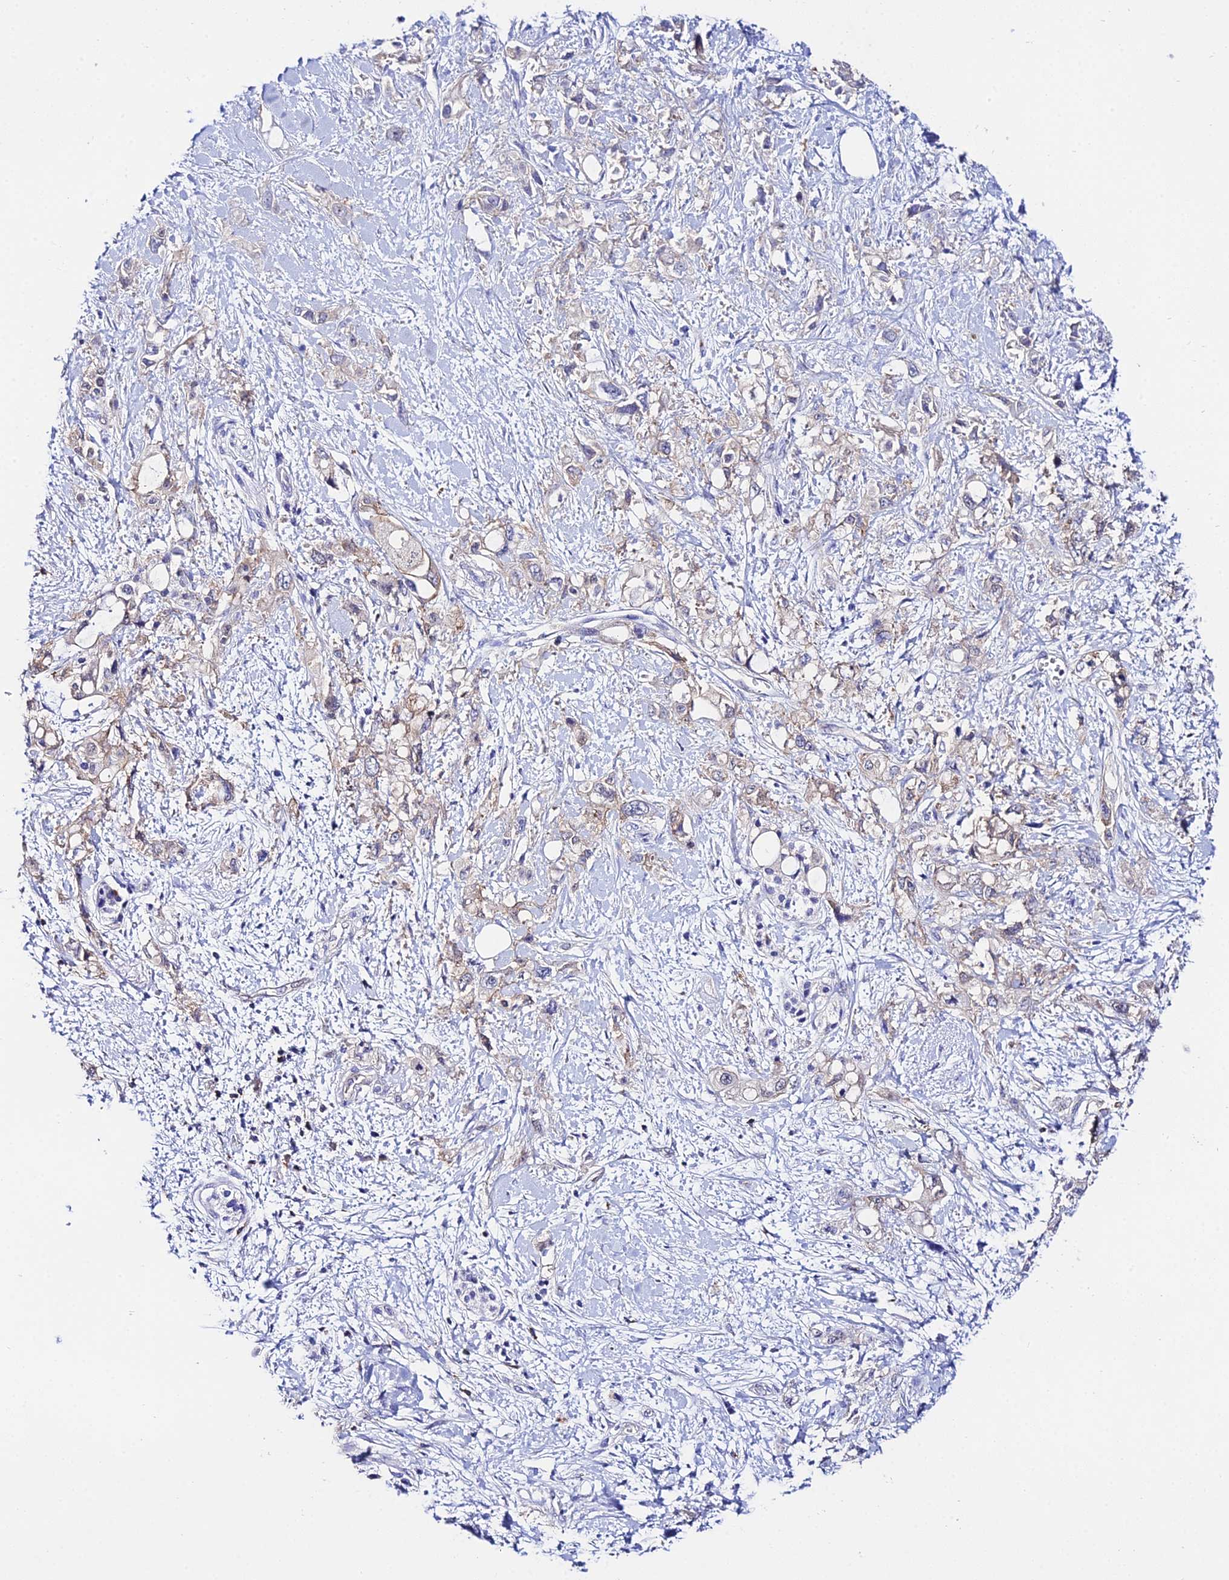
{"staining": {"intensity": "negative", "quantity": "none", "location": "none"}, "tissue": "pancreatic cancer", "cell_type": "Tumor cells", "image_type": "cancer", "snomed": [{"axis": "morphology", "description": "Adenocarcinoma, NOS"}, {"axis": "topography", "description": "Pancreas"}], "caption": "Pancreatic cancer (adenocarcinoma) was stained to show a protein in brown. There is no significant expression in tumor cells.", "gene": "S100A16", "patient": {"sex": "female", "age": 56}}